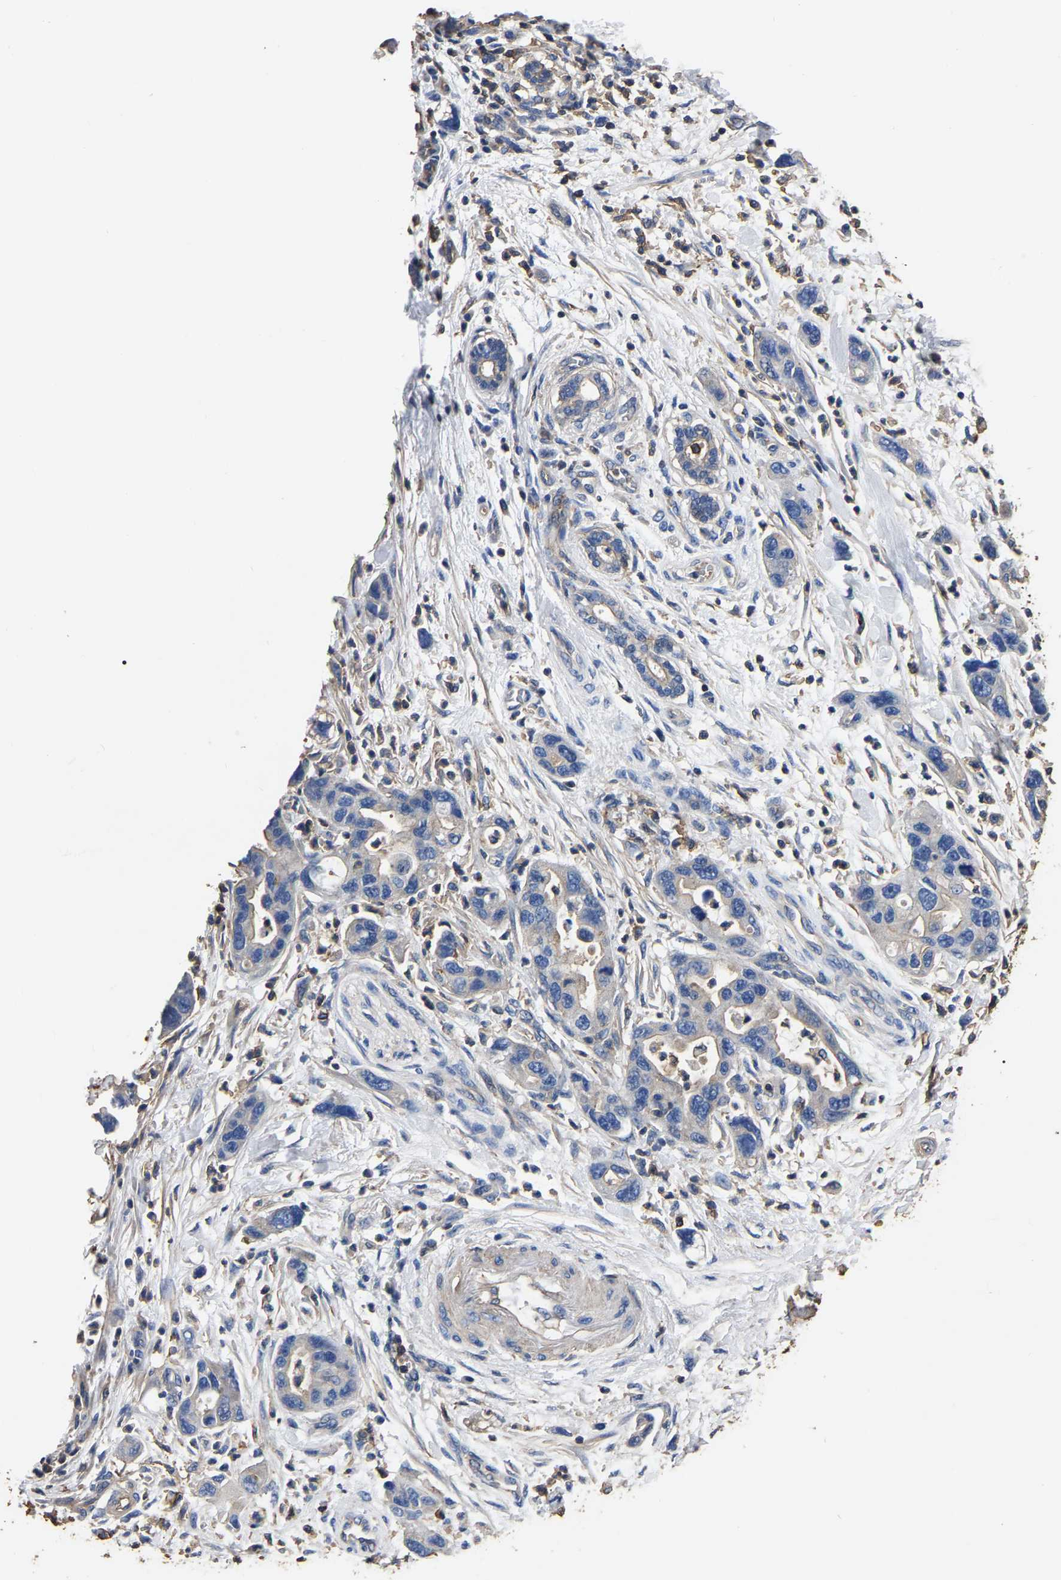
{"staining": {"intensity": "negative", "quantity": "none", "location": "none"}, "tissue": "pancreatic cancer", "cell_type": "Tumor cells", "image_type": "cancer", "snomed": [{"axis": "morphology", "description": "Normal tissue, NOS"}, {"axis": "morphology", "description": "Adenocarcinoma, NOS"}, {"axis": "topography", "description": "Pancreas"}], "caption": "This is a image of immunohistochemistry staining of pancreatic cancer (adenocarcinoma), which shows no staining in tumor cells. The staining was performed using DAB to visualize the protein expression in brown, while the nuclei were stained in blue with hematoxylin (Magnification: 20x).", "gene": "ARMT1", "patient": {"sex": "female", "age": 71}}